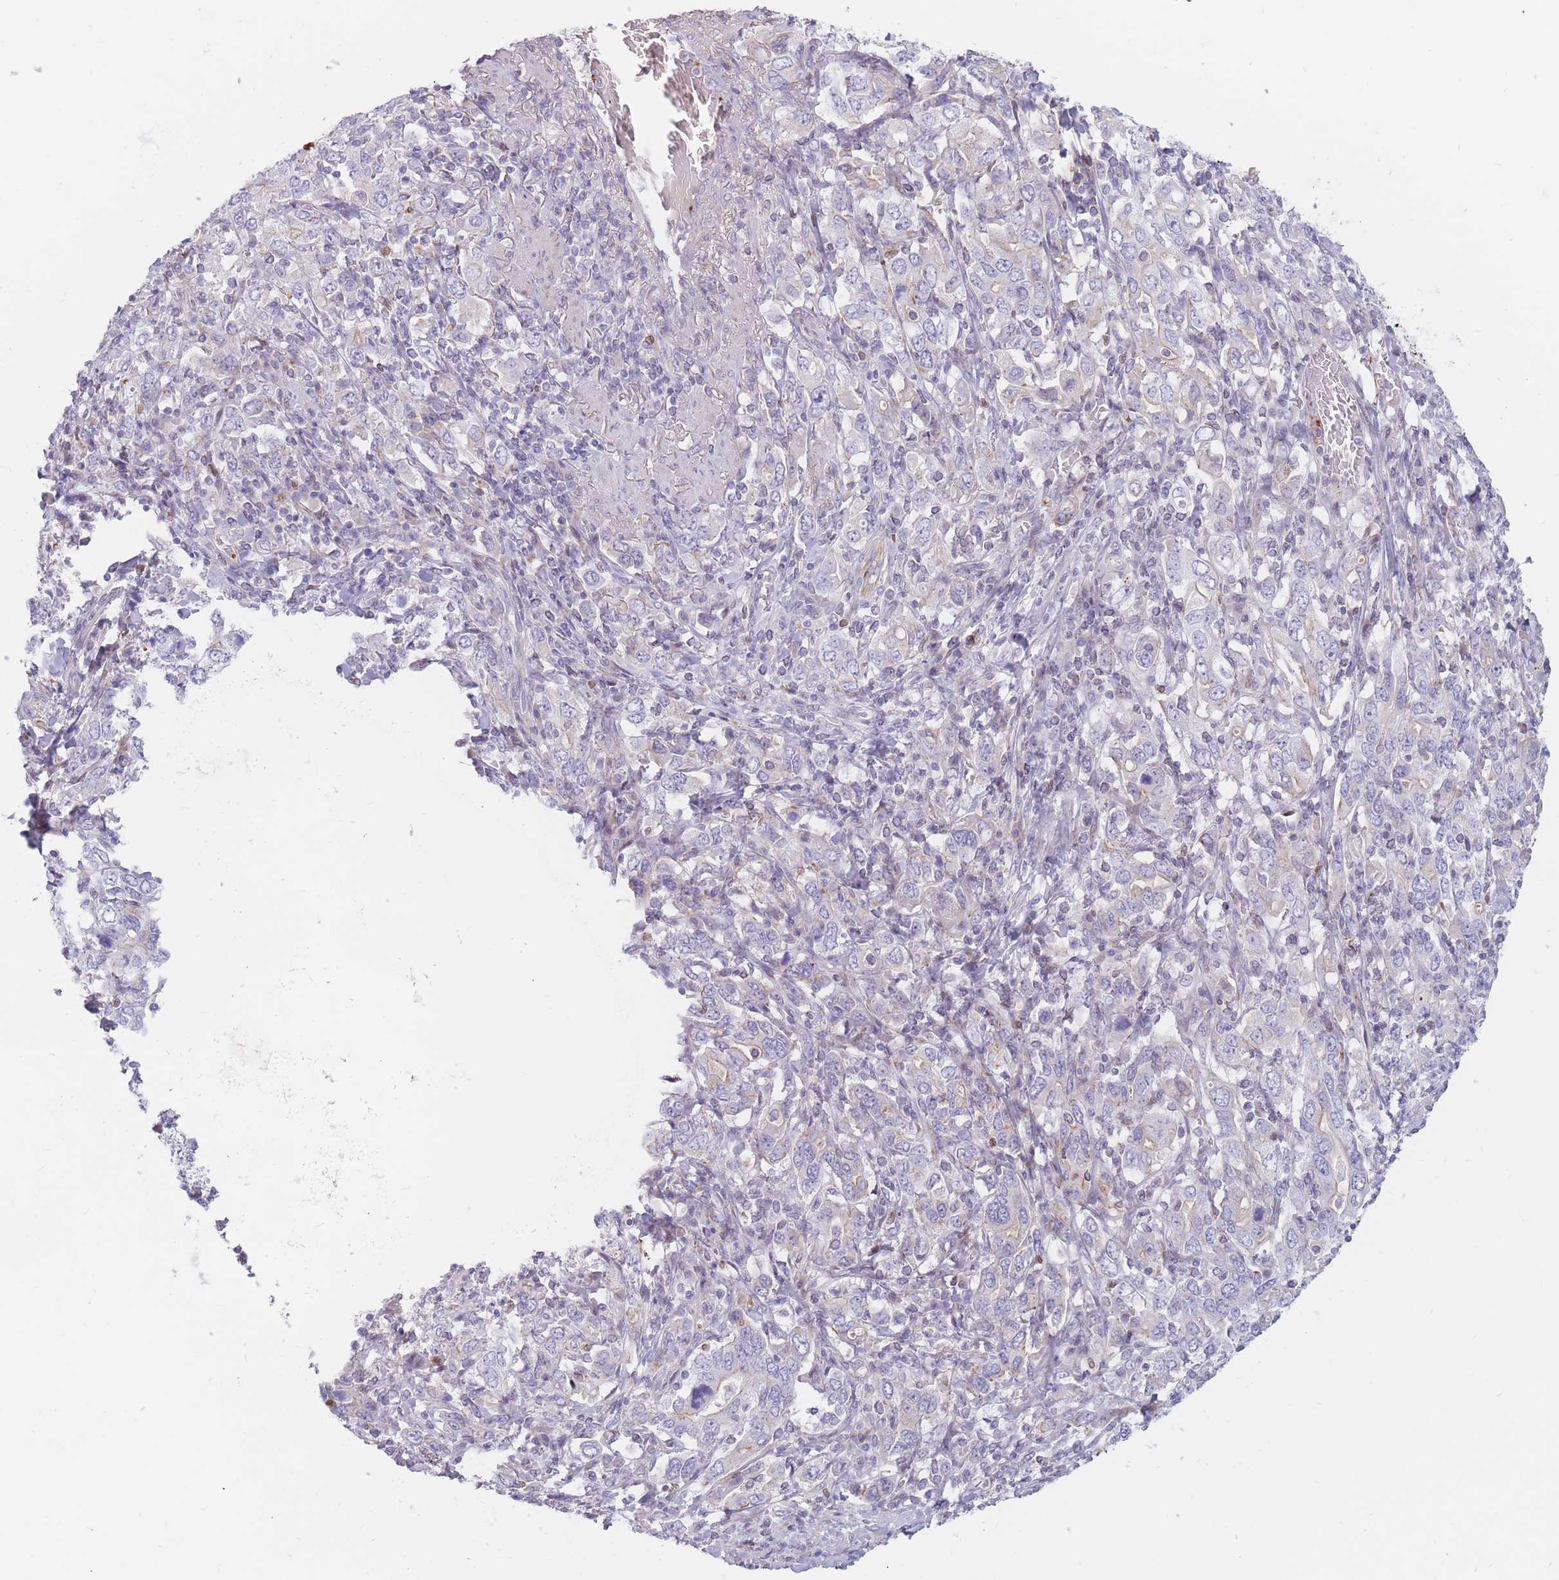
{"staining": {"intensity": "negative", "quantity": "none", "location": "none"}, "tissue": "stomach cancer", "cell_type": "Tumor cells", "image_type": "cancer", "snomed": [{"axis": "morphology", "description": "Adenocarcinoma, NOS"}, {"axis": "topography", "description": "Stomach, upper"}, {"axis": "topography", "description": "Stomach"}], "caption": "Human adenocarcinoma (stomach) stained for a protein using immunohistochemistry (IHC) shows no expression in tumor cells.", "gene": "PTGDR", "patient": {"sex": "male", "age": 62}}